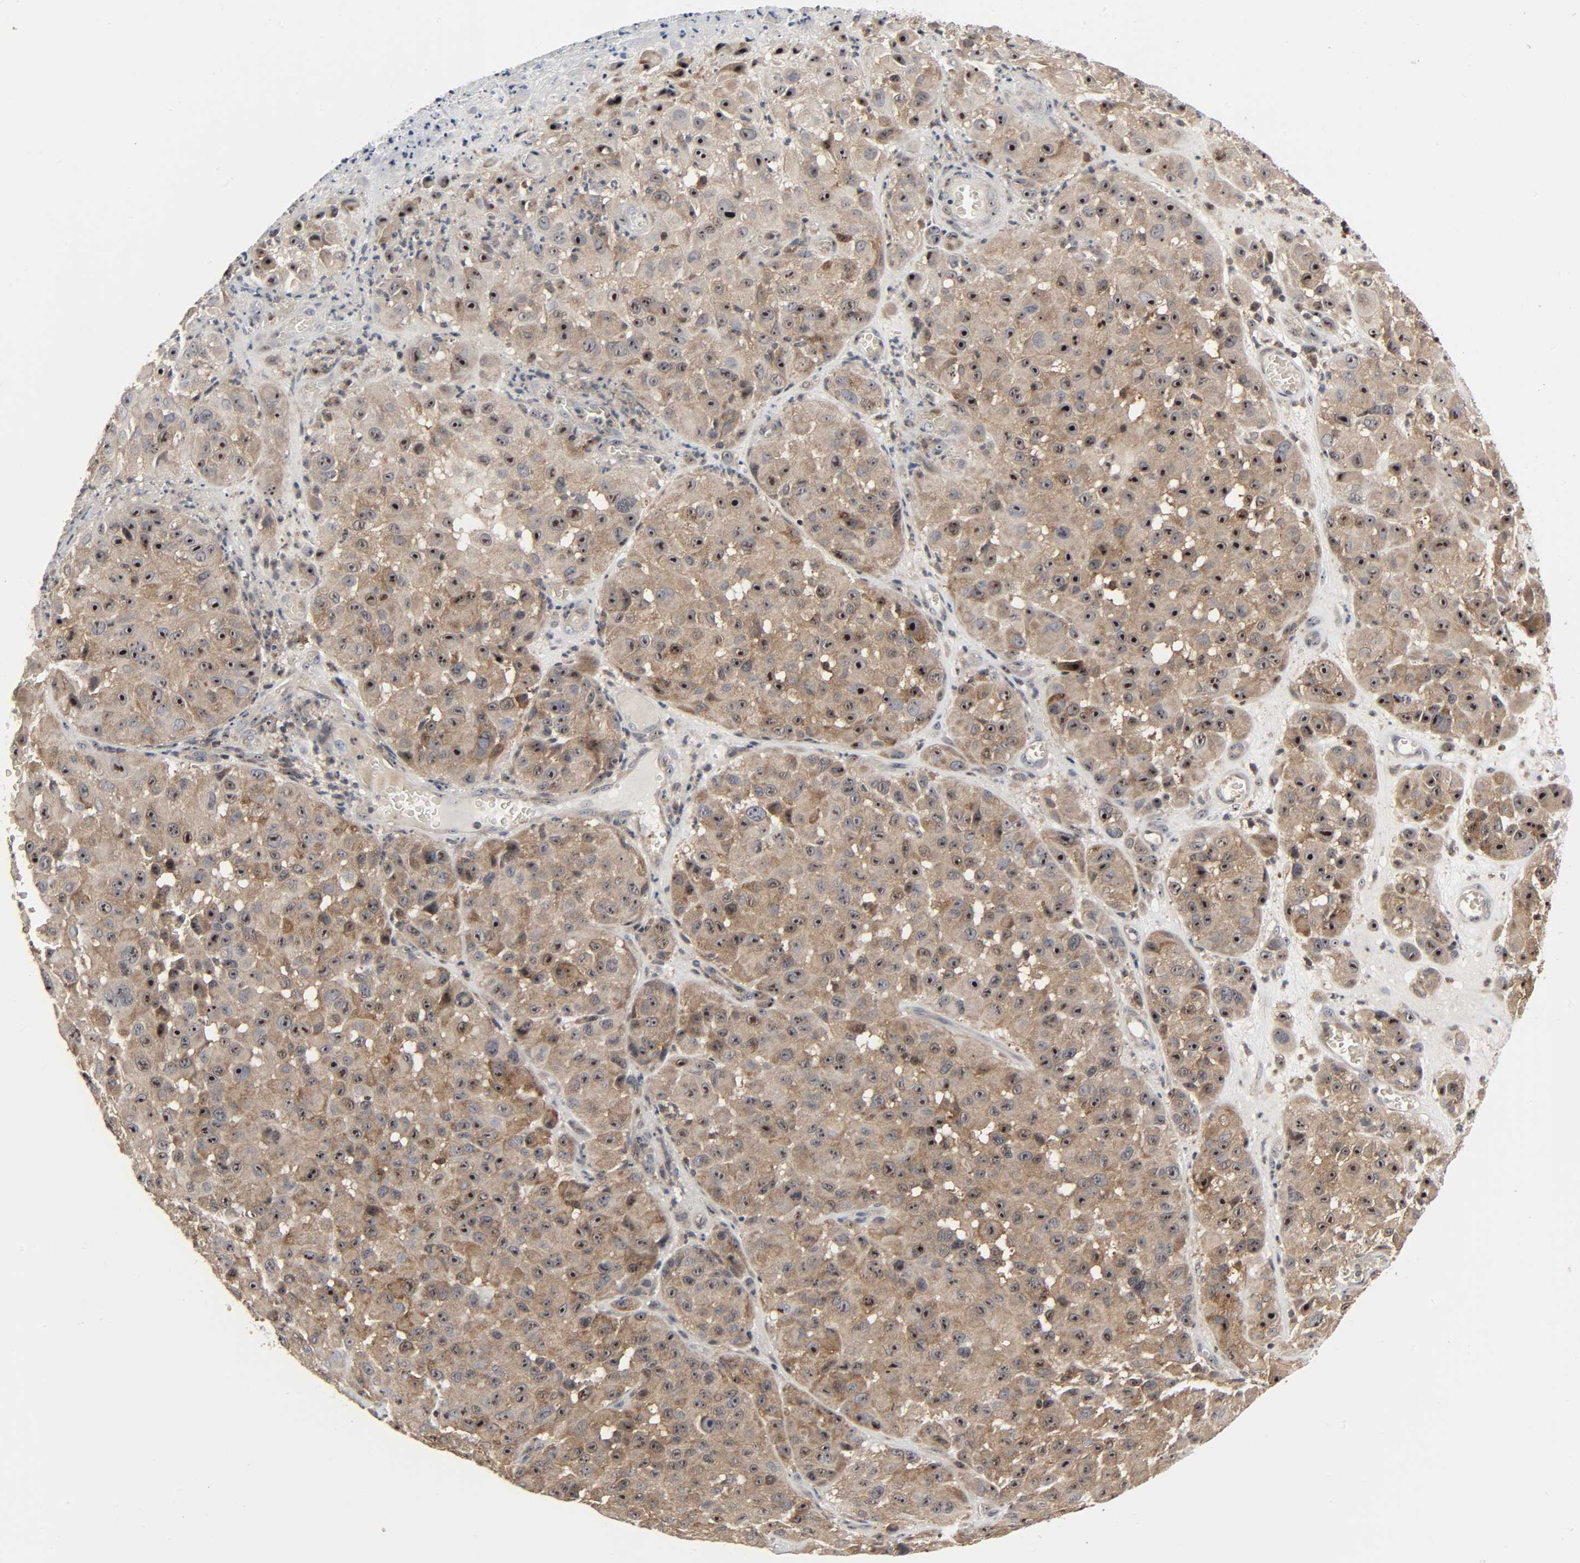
{"staining": {"intensity": "strong", "quantity": ">75%", "location": "cytoplasmic/membranous,nuclear"}, "tissue": "melanoma", "cell_type": "Tumor cells", "image_type": "cancer", "snomed": [{"axis": "morphology", "description": "Malignant melanoma, NOS"}, {"axis": "topography", "description": "Skin"}], "caption": "Brown immunohistochemical staining in human malignant melanoma exhibits strong cytoplasmic/membranous and nuclear positivity in about >75% of tumor cells. Ihc stains the protein of interest in brown and the nuclei are stained blue.", "gene": "PLEKHA2", "patient": {"sex": "female", "age": 21}}